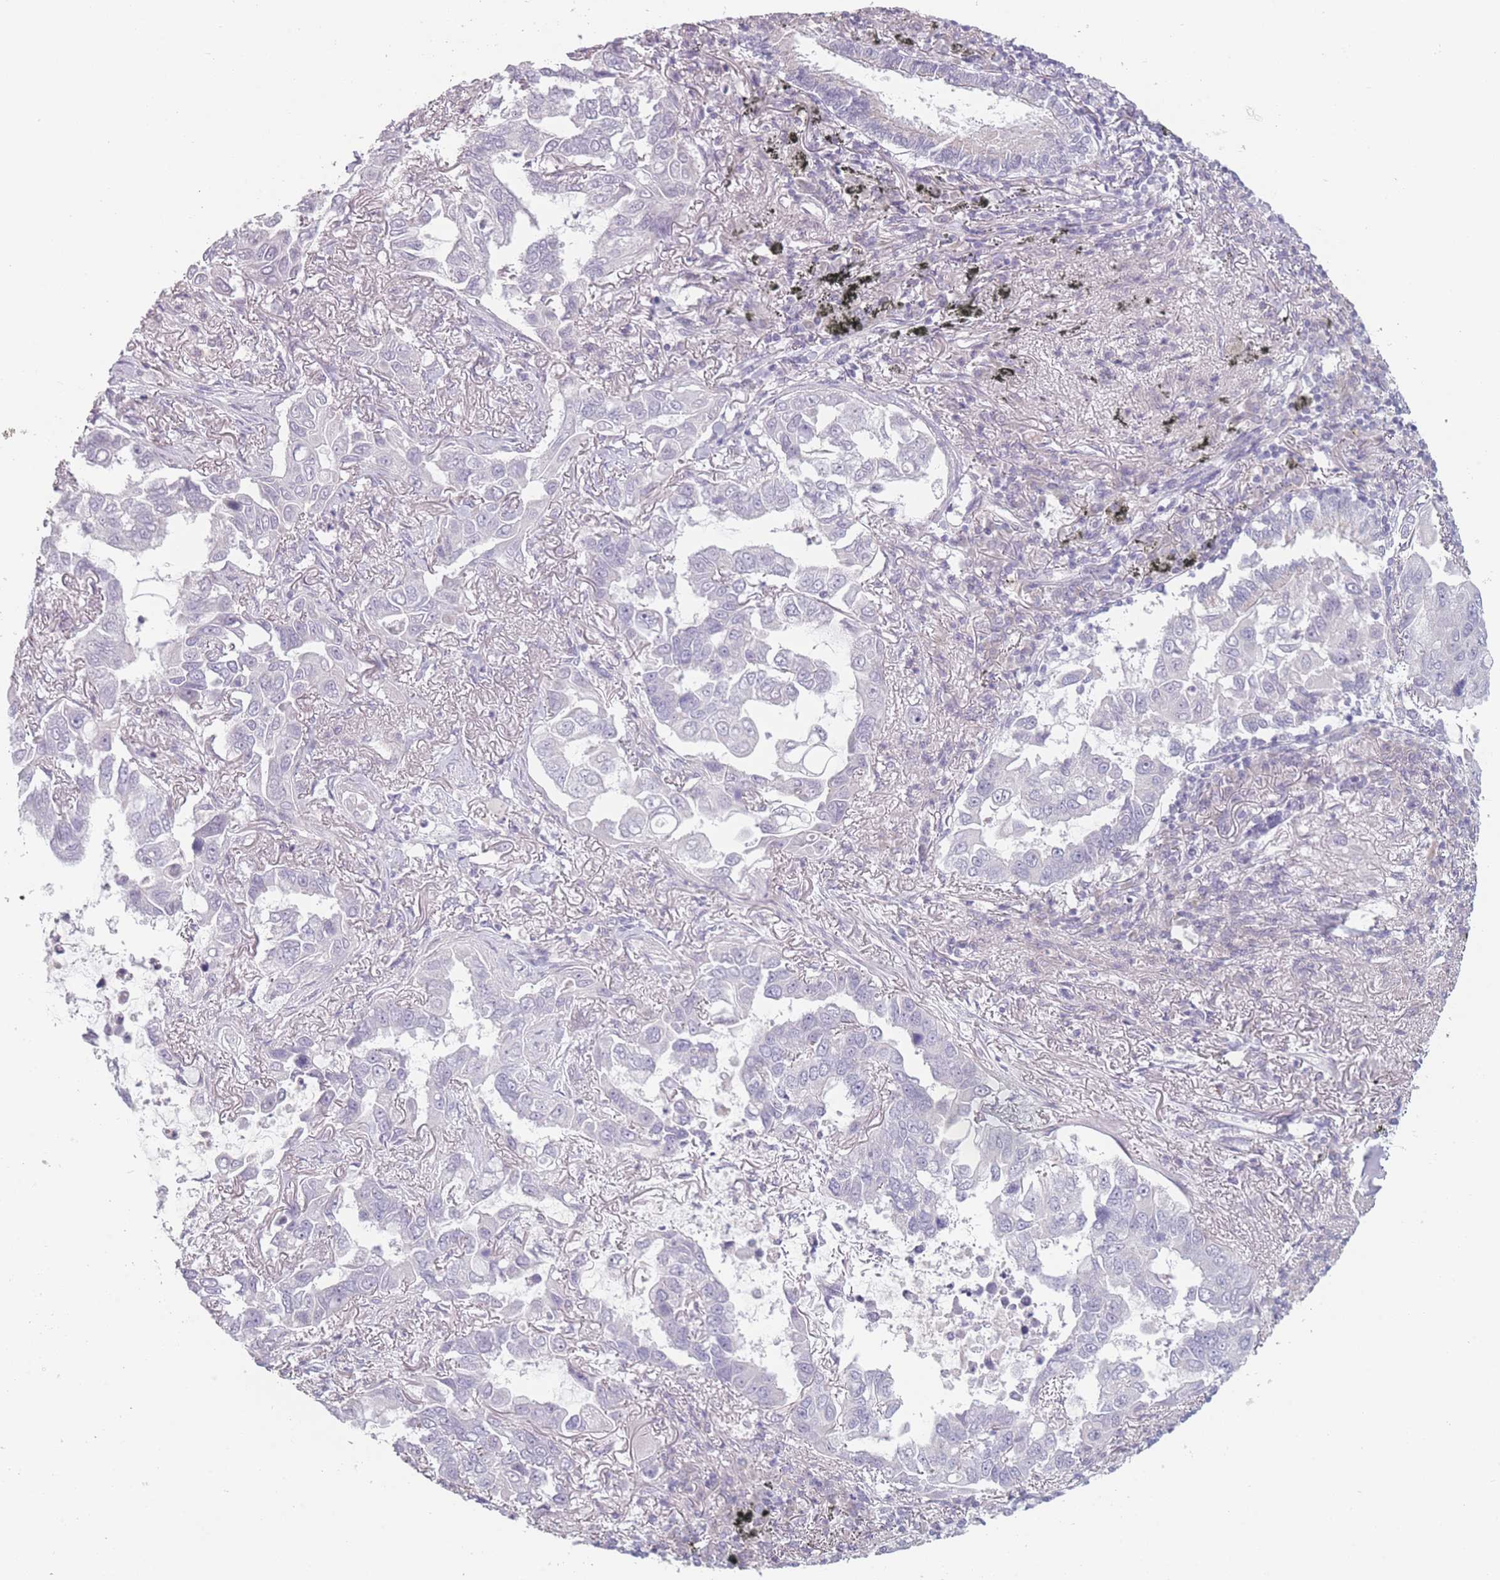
{"staining": {"intensity": "negative", "quantity": "none", "location": "none"}, "tissue": "lung cancer", "cell_type": "Tumor cells", "image_type": "cancer", "snomed": [{"axis": "morphology", "description": "Adenocarcinoma, NOS"}, {"axis": "topography", "description": "Lung"}], "caption": "Immunohistochemistry histopathology image of neoplastic tissue: human lung cancer (adenocarcinoma) stained with DAB reveals no significant protein expression in tumor cells. The staining is performed using DAB brown chromogen with nuclei counter-stained in using hematoxylin.", "gene": "RASL10B", "patient": {"sex": "male", "age": 64}}